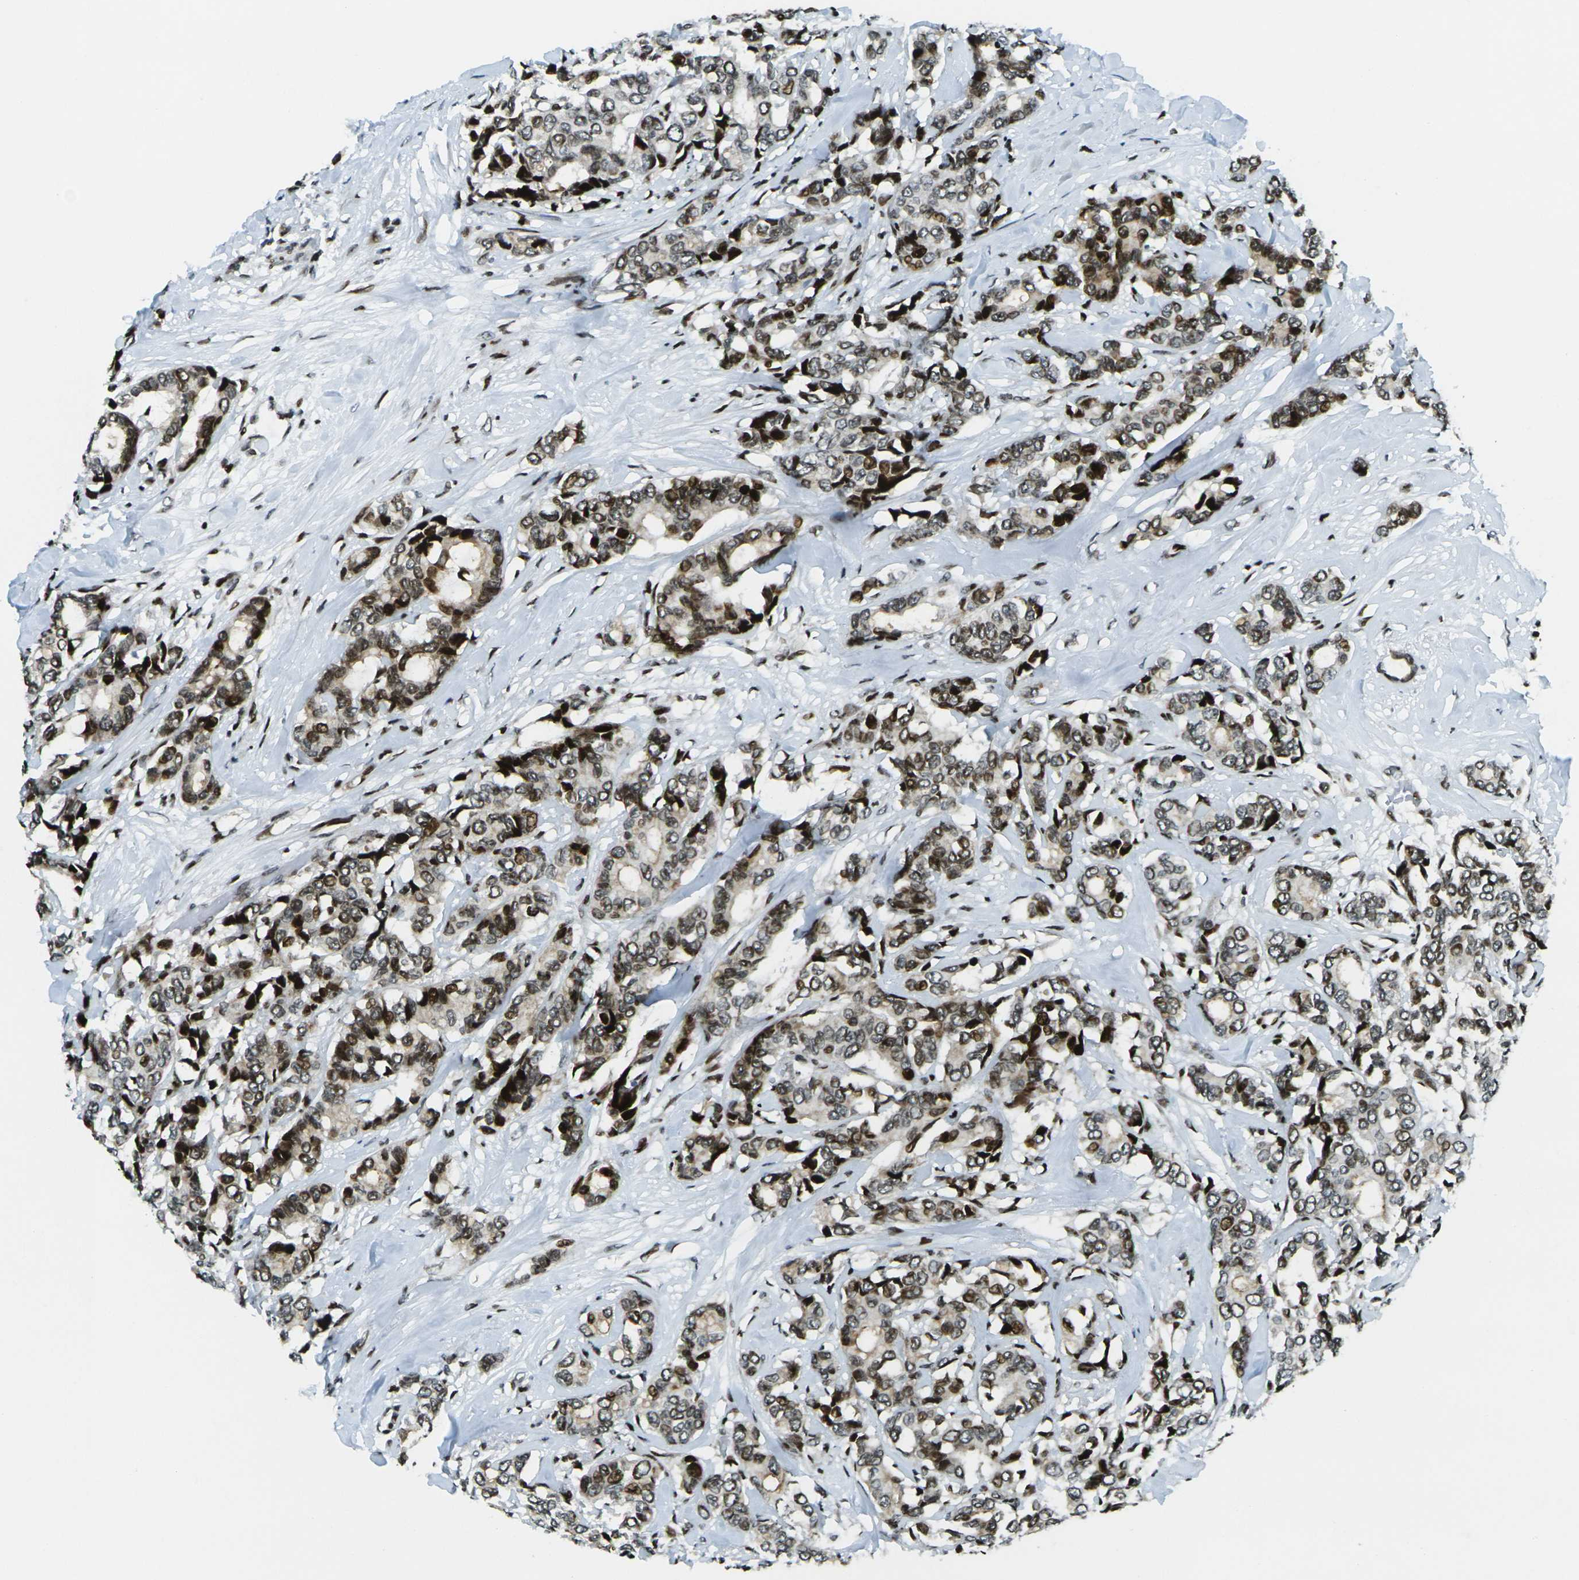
{"staining": {"intensity": "moderate", "quantity": ">75%", "location": "nuclear"}, "tissue": "breast cancer", "cell_type": "Tumor cells", "image_type": "cancer", "snomed": [{"axis": "morphology", "description": "Duct carcinoma"}, {"axis": "topography", "description": "Breast"}], "caption": "Protein expression analysis of human intraductal carcinoma (breast) reveals moderate nuclear staining in approximately >75% of tumor cells. (DAB (3,3'-diaminobenzidine) IHC with brightfield microscopy, high magnification).", "gene": "H3-3A", "patient": {"sex": "female", "age": 87}}